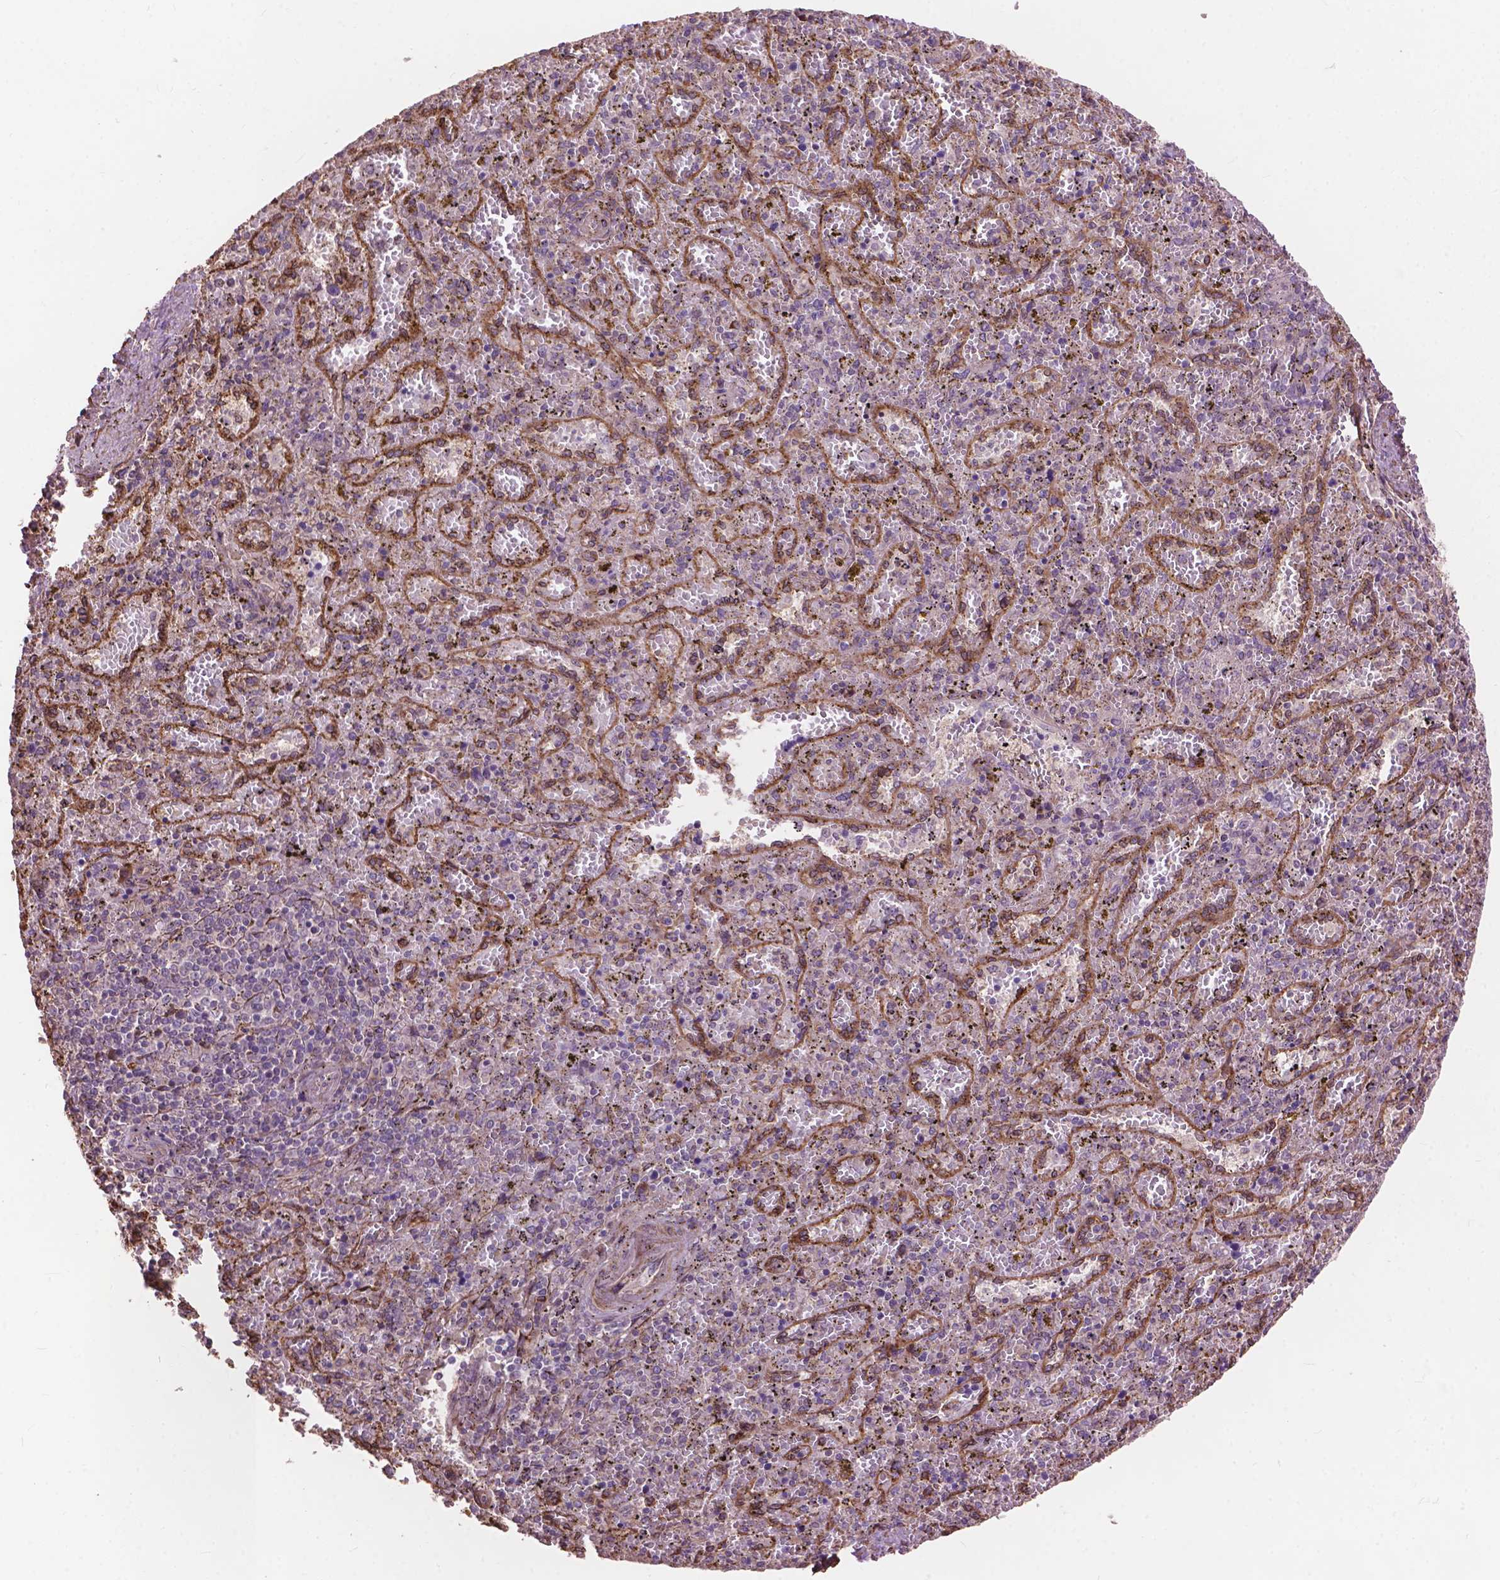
{"staining": {"intensity": "negative", "quantity": "none", "location": "none"}, "tissue": "spleen", "cell_type": "Cells in red pulp", "image_type": "normal", "snomed": [{"axis": "morphology", "description": "Normal tissue, NOS"}, {"axis": "topography", "description": "Spleen"}], "caption": "A photomicrograph of spleen stained for a protein exhibits no brown staining in cells in red pulp. (DAB immunohistochemistry (IHC) with hematoxylin counter stain).", "gene": "FNIP1", "patient": {"sex": "female", "age": 50}}